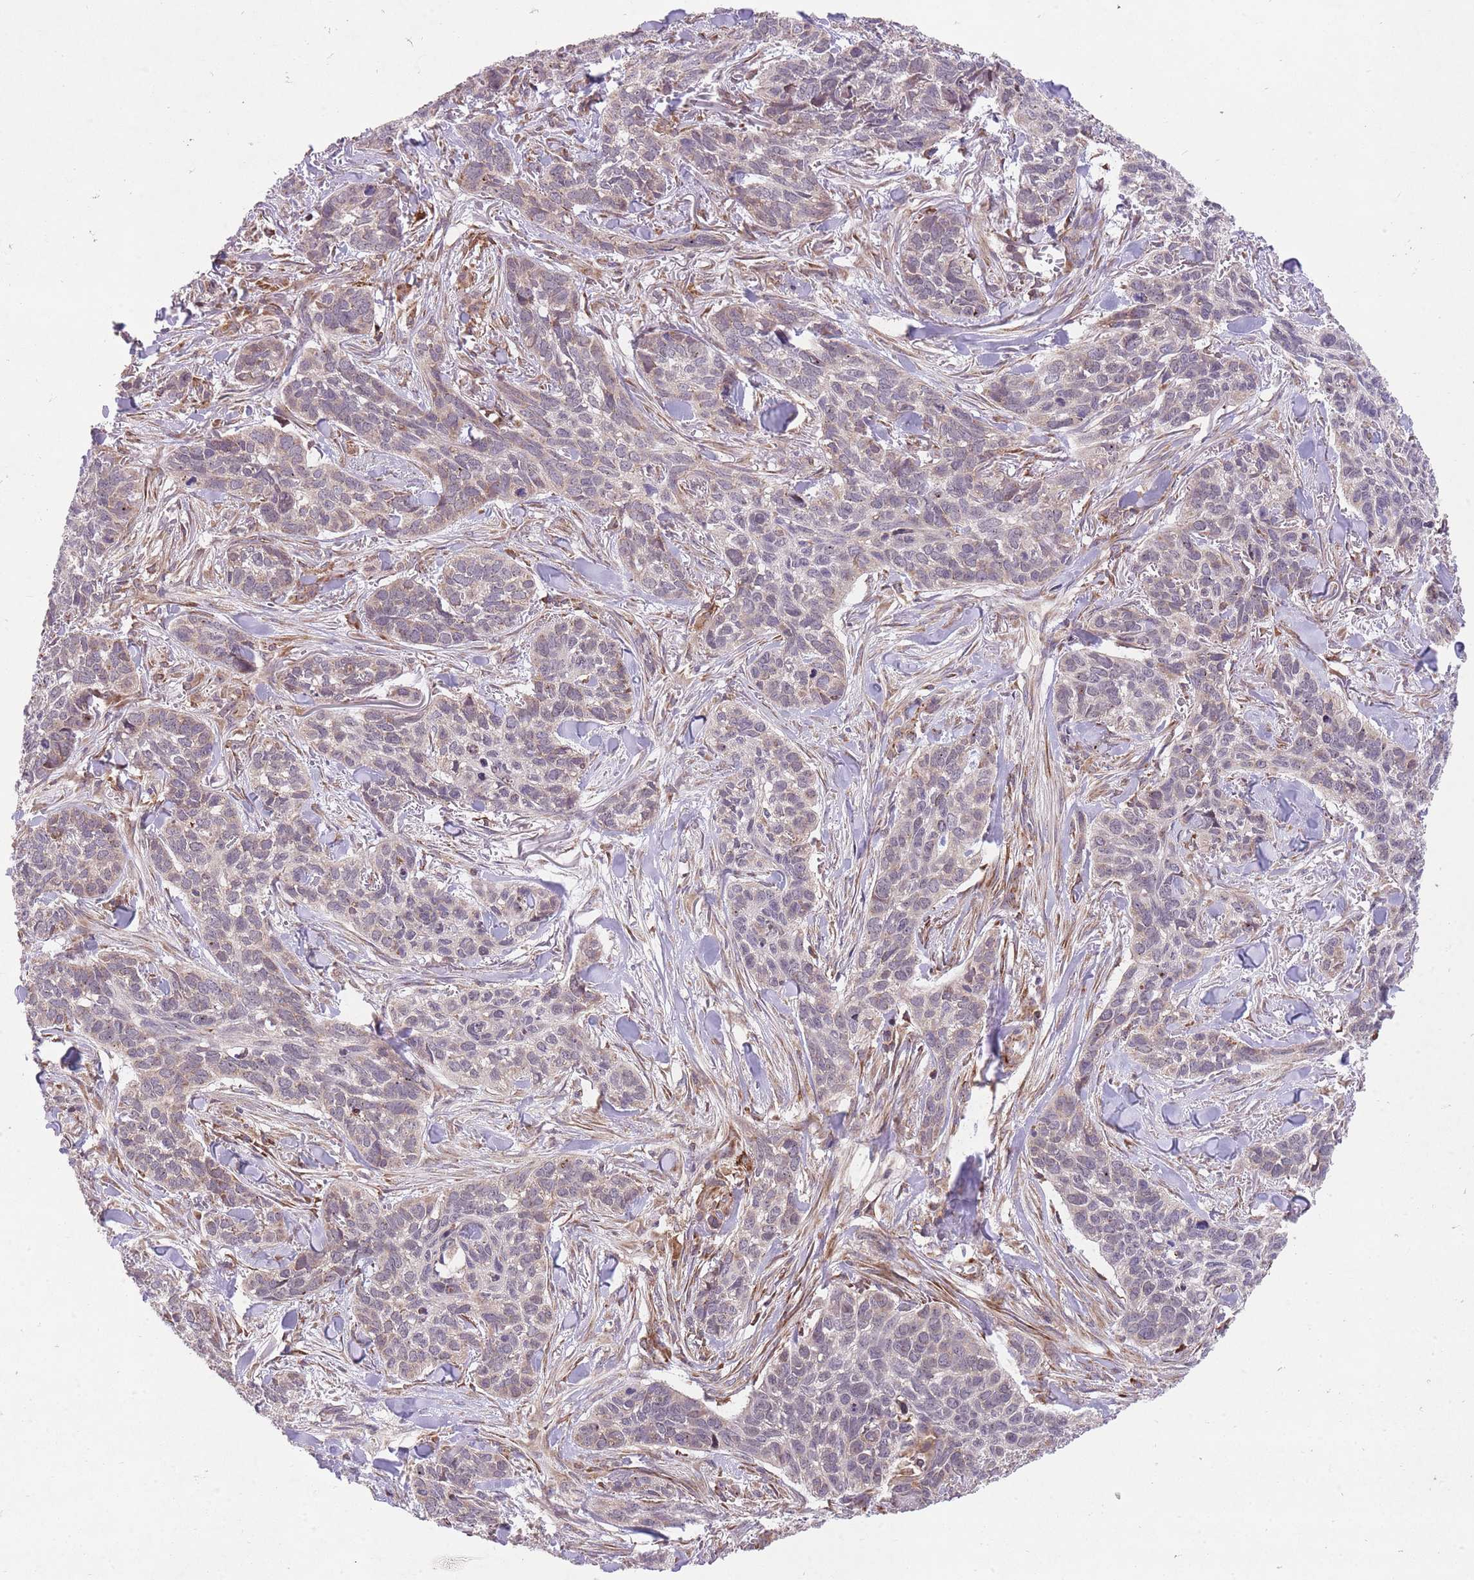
{"staining": {"intensity": "negative", "quantity": "none", "location": "none"}, "tissue": "skin cancer", "cell_type": "Tumor cells", "image_type": "cancer", "snomed": [{"axis": "morphology", "description": "Basal cell carcinoma"}, {"axis": "topography", "description": "Skin"}], "caption": "There is no significant staining in tumor cells of skin cancer (basal cell carcinoma). The staining was performed using DAB (3,3'-diaminobenzidine) to visualize the protein expression in brown, while the nuclei were stained in blue with hematoxylin (Magnification: 20x).", "gene": "TTLL3", "patient": {"sex": "male", "age": 86}}